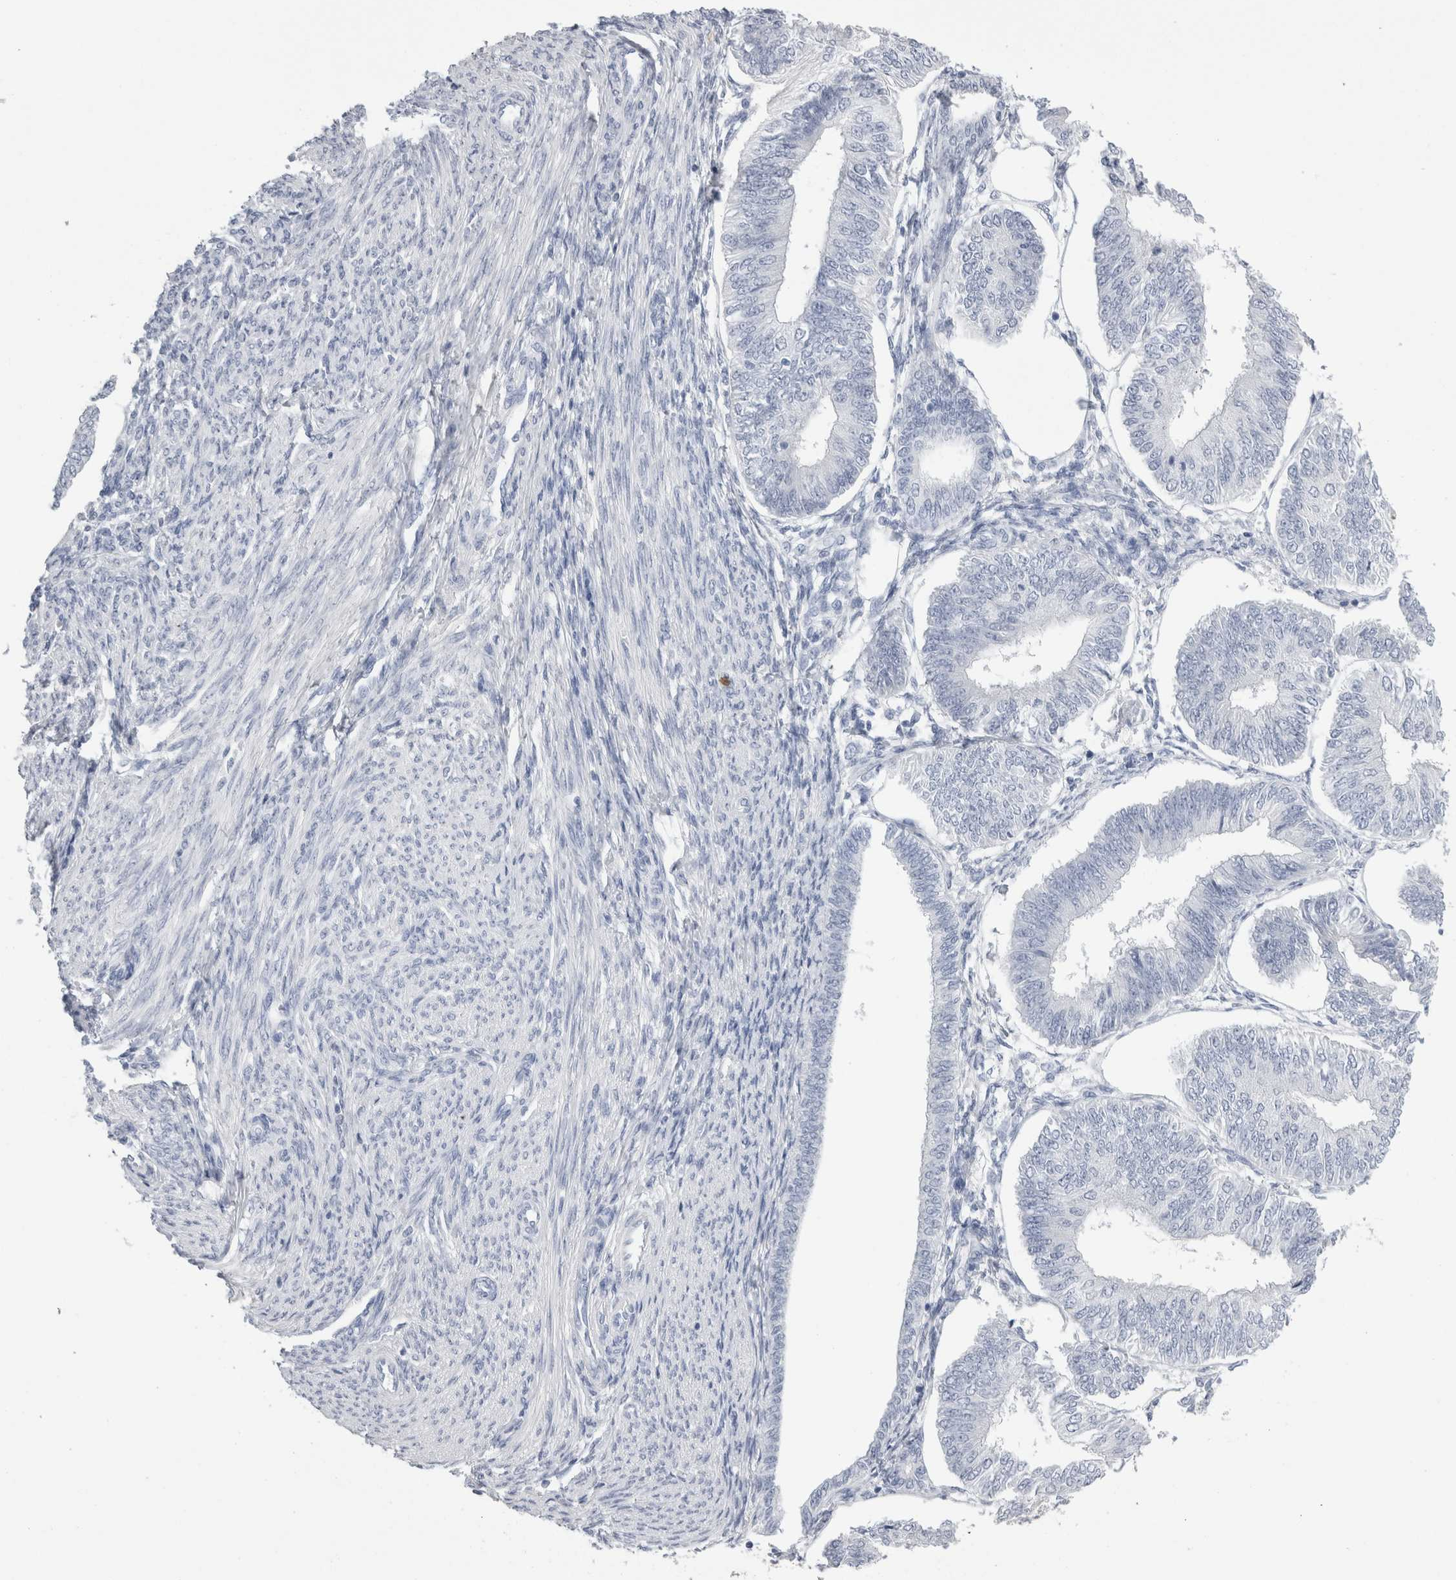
{"staining": {"intensity": "negative", "quantity": "none", "location": "none"}, "tissue": "endometrial cancer", "cell_type": "Tumor cells", "image_type": "cancer", "snomed": [{"axis": "morphology", "description": "Adenocarcinoma, NOS"}, {"axis": "topography", "description": "Endometrium"}], "caption": "Human adenocarcinoma (endometrial) stained for a protein using immunohistochemistry shows no positivity in tumor cells.", "gene": "S100A12", "patient": {"sex": "female", "age": 58}}